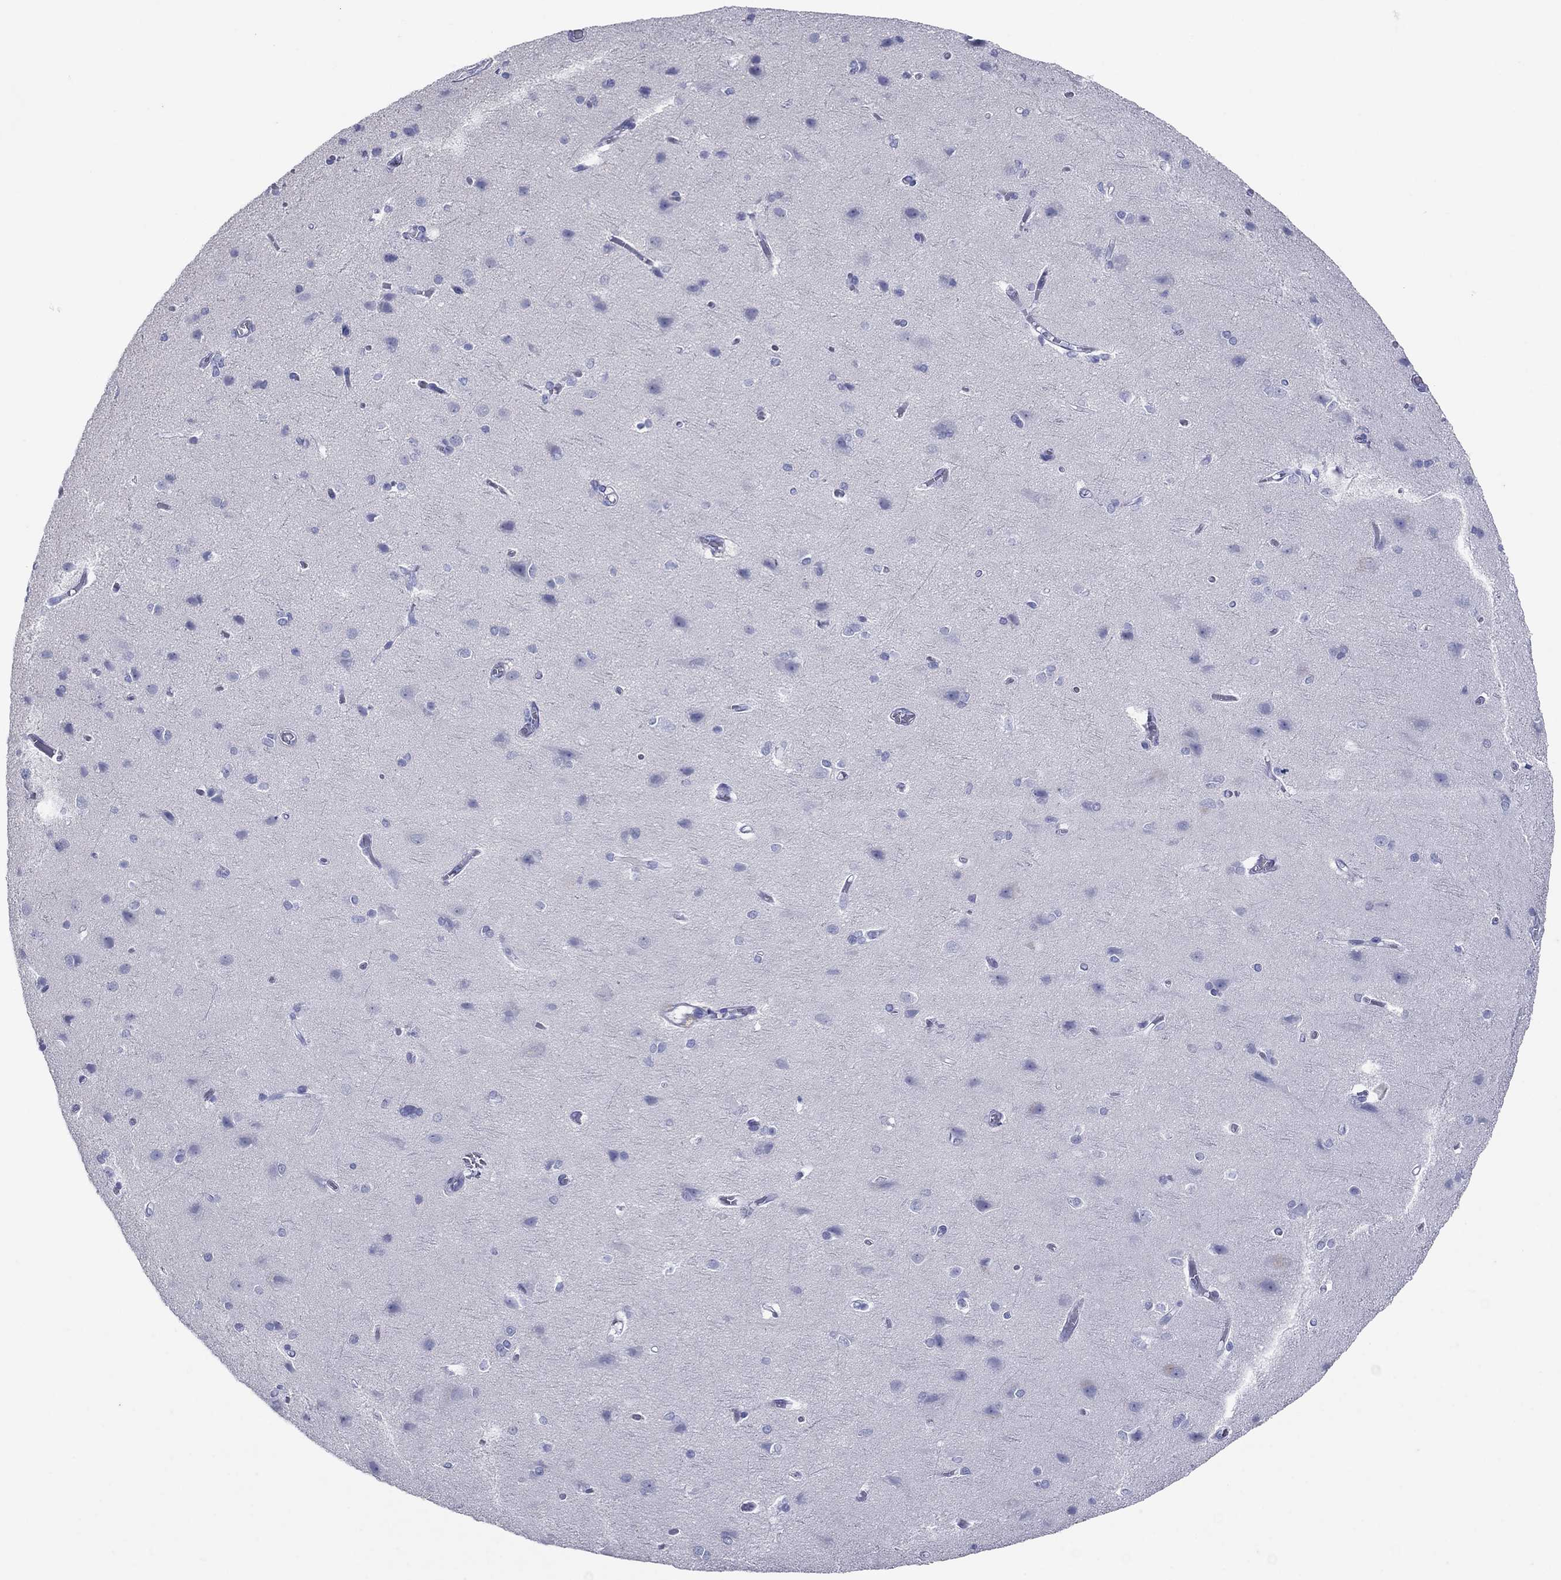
{"staining": {"intensity": "negative", "quantity": "none", "location": "none"}, "tissue": "cerebral cortex", "cell_type": "Endothelial cells", "image_type": "normal", "snomed": [{"axis": "morphology", "description": "Normal tissue, NOS"}, {"axis": "topography", "description": "Cerebral cortex"}], "caption": "The IHC micrograph has no significant positivity in endothelial cells of cerebral cortex. The staining is performed using DAB (3,3'-diaminobenzidine) brown chromogen with nuclei counter-stained in using hematoxylin.", "gene": "ATP4A", "patient": {"sex": "male", "age": 37}}